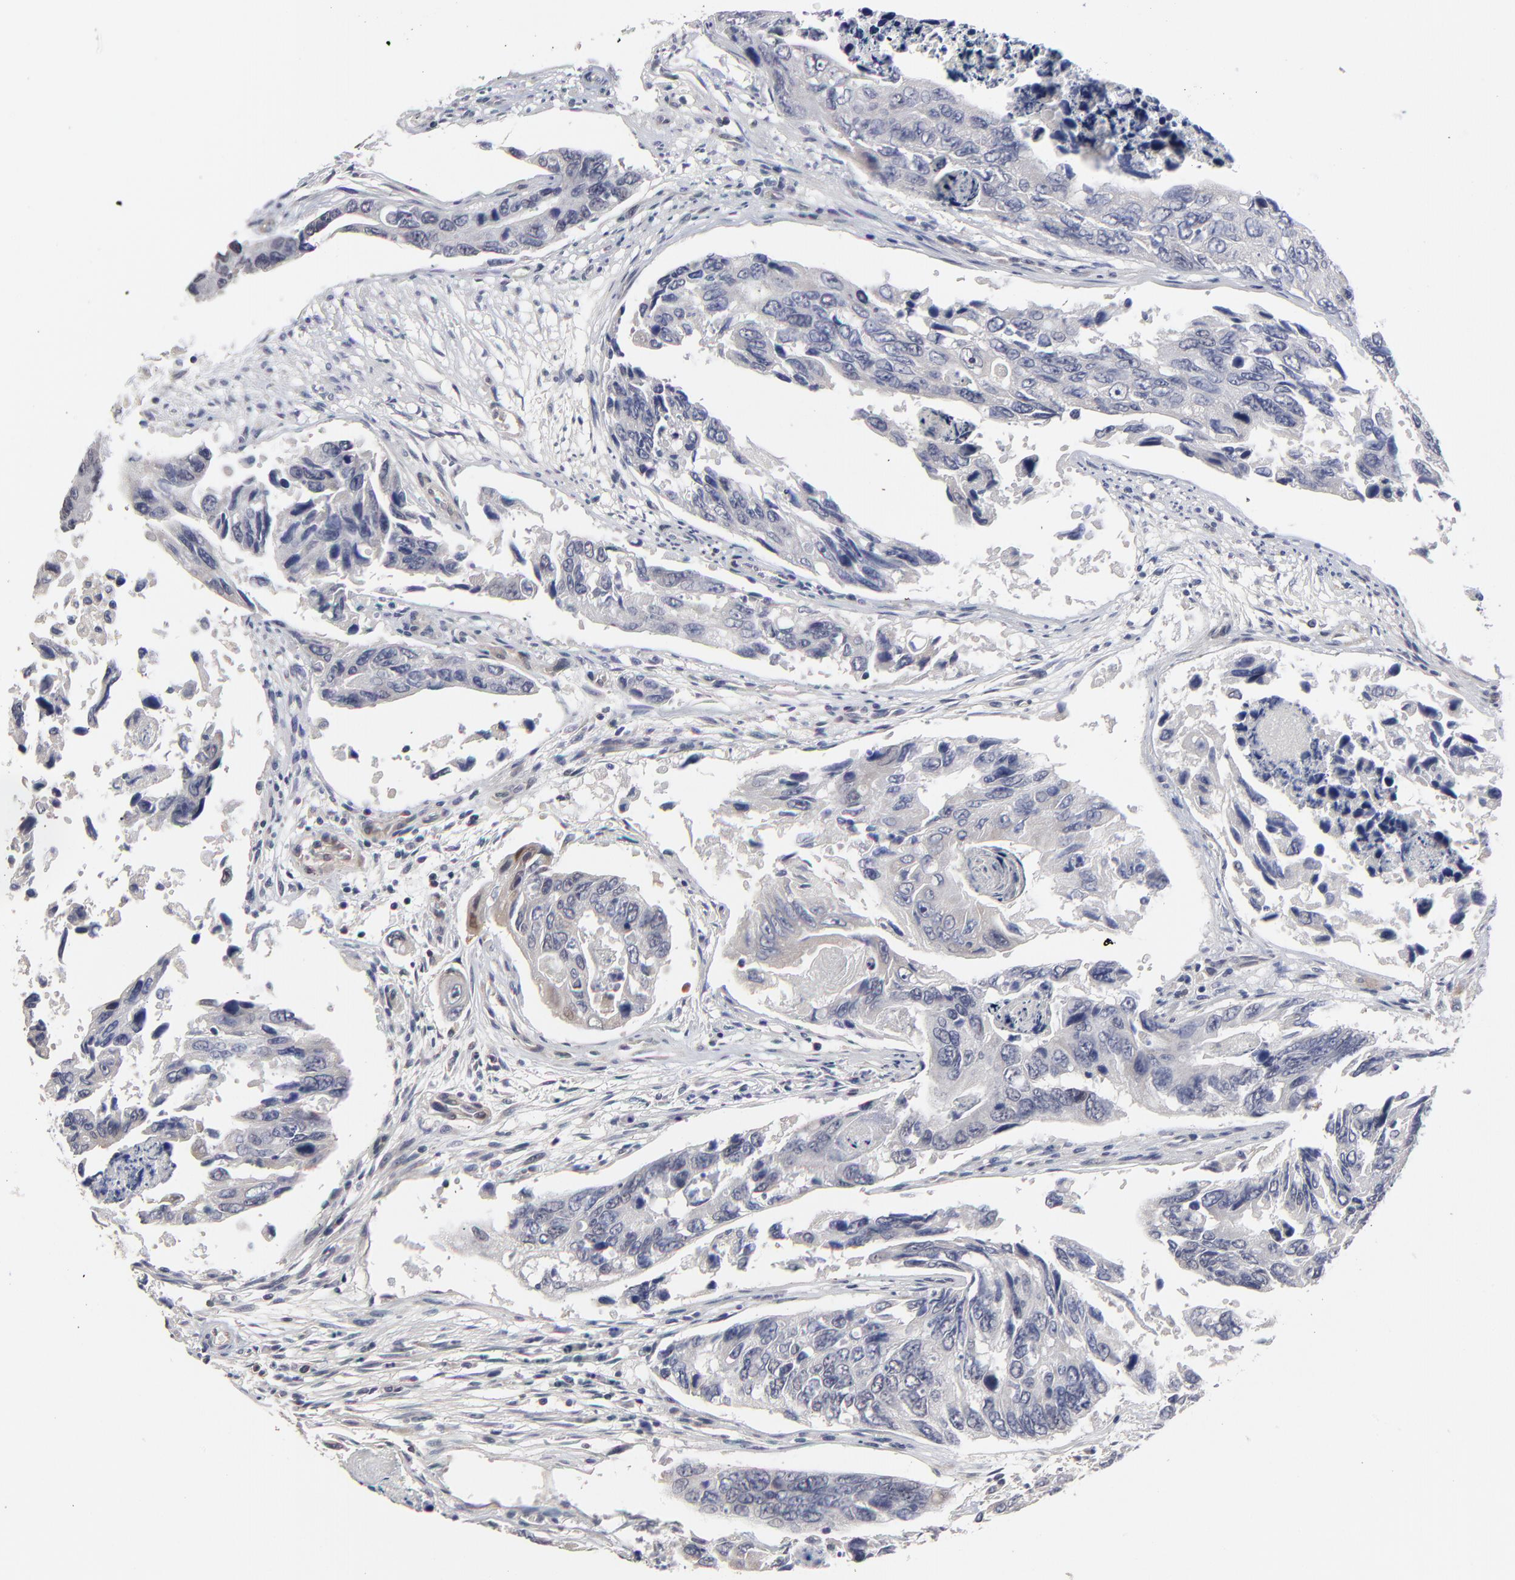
{"staining": {"intensity": "negative", "quantity": "none", "location": "none"}, "tissue": "colorectal cancer", "cell_type": "Tumor cells", "image_type": "cancer", "snomed": [{"axis": "morphology", "description": "Adenocarcinoma, NOS"}, {"axis": "topography", "description": "Colon"}], "caption": "Immunohistochemistry (IHC) histopathology image of colorectal adenocarcinoma stained for a protein (brown), which displays no positivity in tumor cells.", "gene": "MAGEA10", "patient": {"sex": "female", "age": 86}}